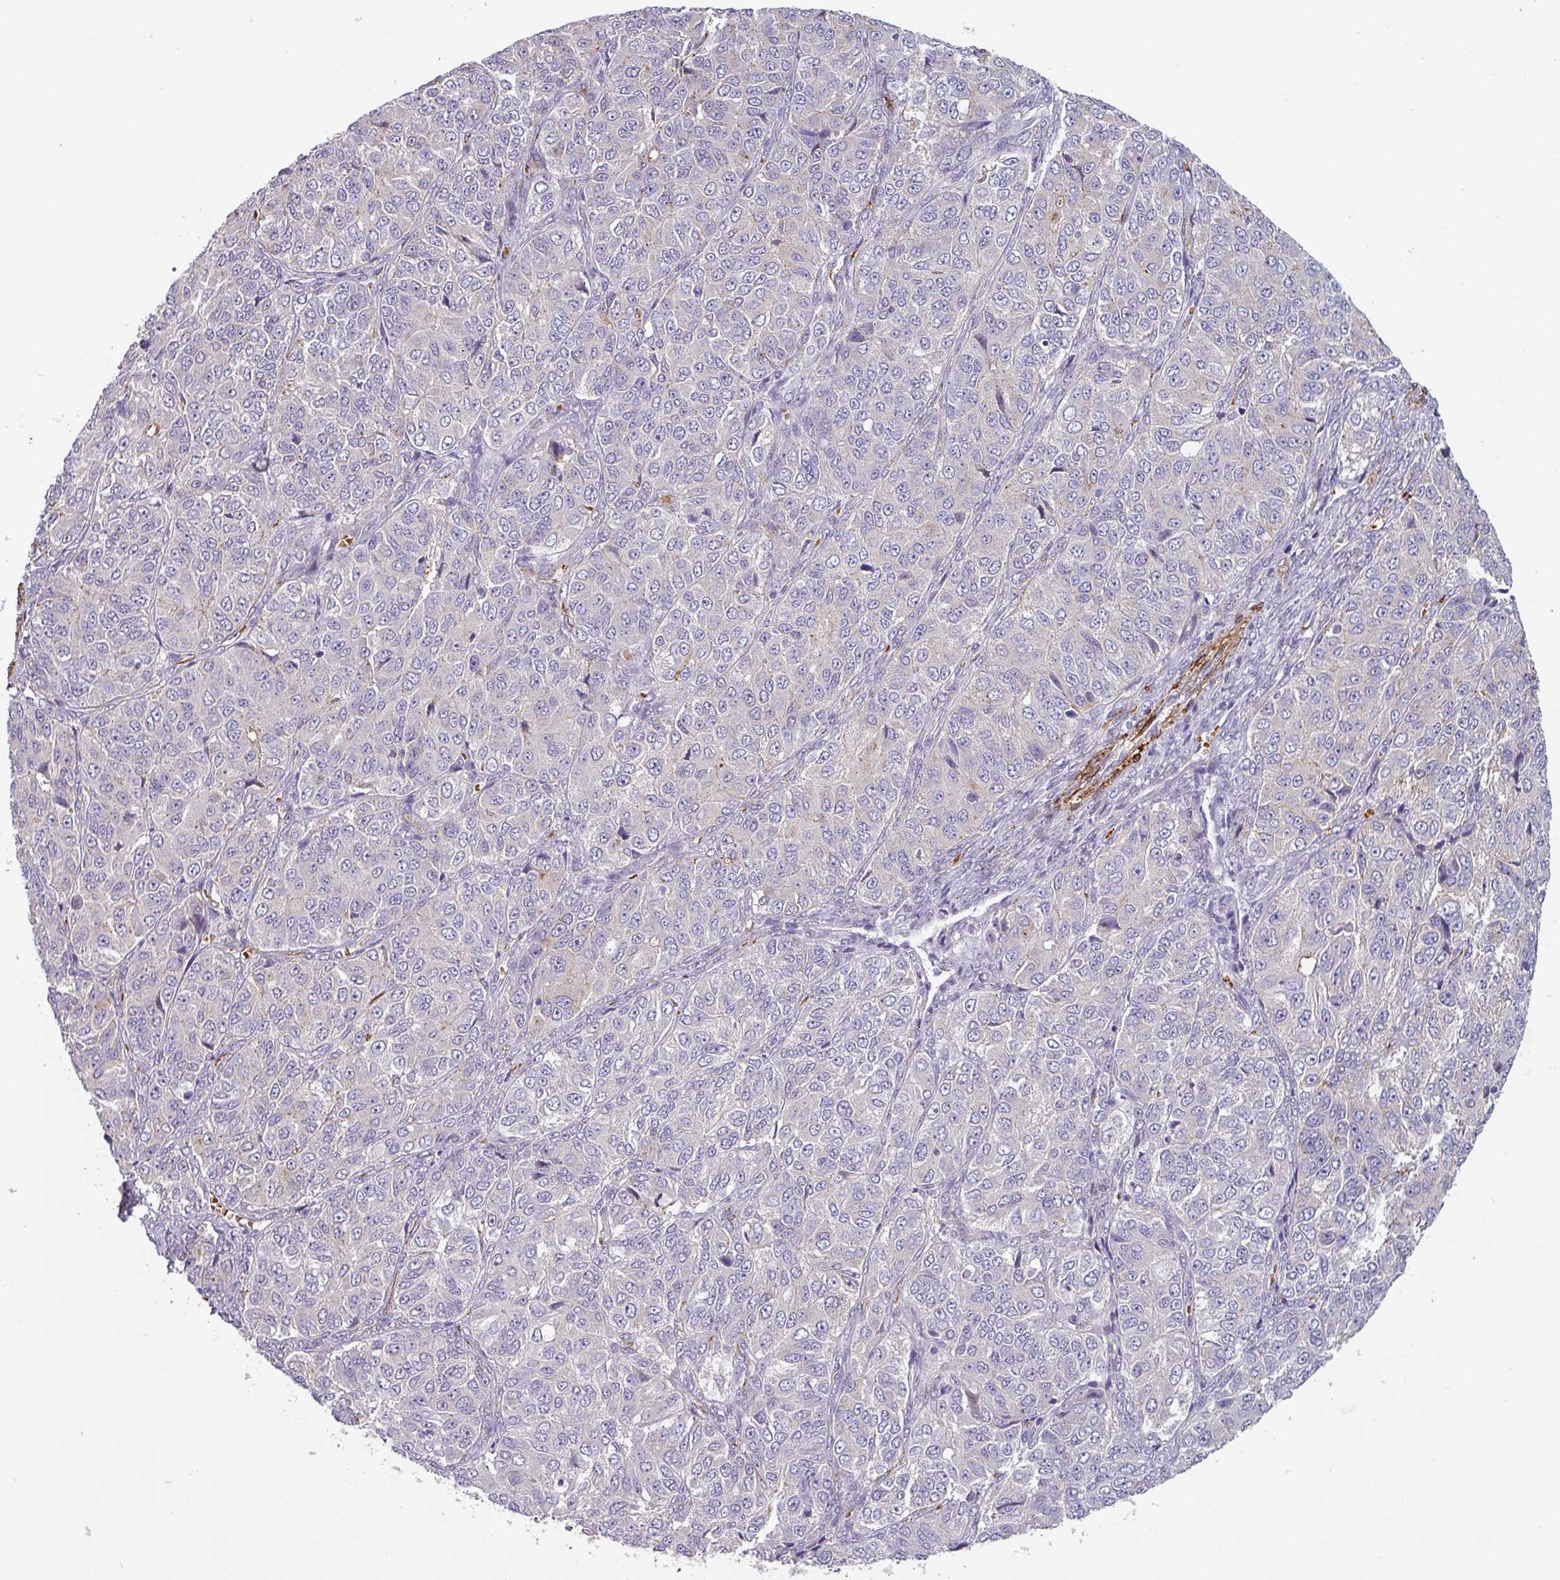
{"staining": {"intensity": "negative", "quantity": "none", "location": "none"}, "tissue": "ovarian cancer", "cell_type": "Tumor cells", "image_type": "cancer", "snomed": [{"axis": "morphology", "description": "Carcinoma, endometroid"}, {"axis": "topography", "description": "Ovary"}], "caption": "High power microscopy image of an IHC micrograph of endometroid carcinoma (ovarian), revealing no significant expression in tumor cells.", "gene": "PRODH2", "patient": {"sex": "female", "age": 51}}